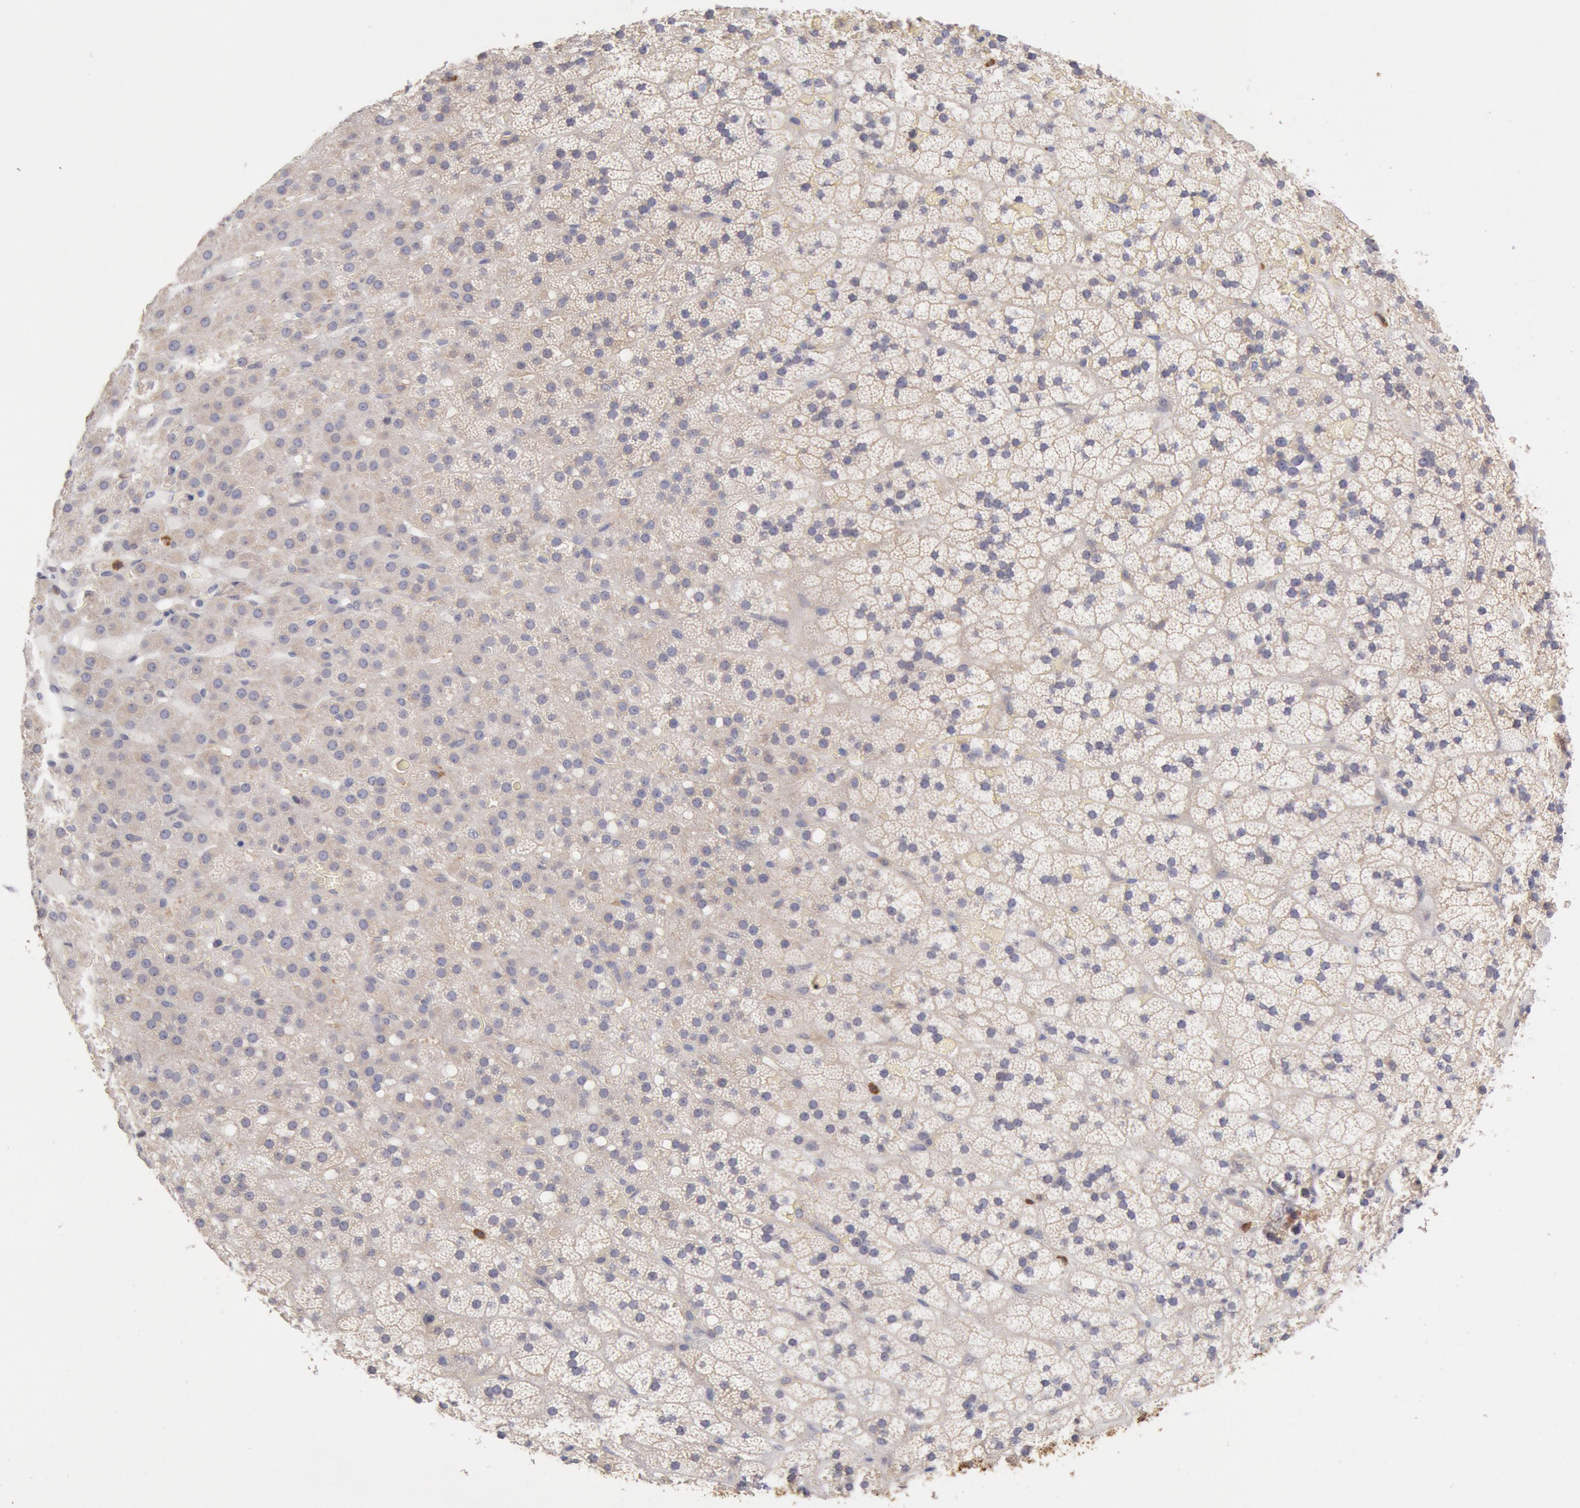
{"staining": {"intensity": "moderate", "quantity": "25%-75%", "location": "cytoplasmic/membranous"}, "tissue": "adrenal gland", "cell_type": "Glandular cells", "image_type": "normal", "snomed": [{"axis": "morphology", "description": "Normal tissue, NOS"}, {"axis": "topography", "description": "Adrenal gland"}], "caption": "The histopathology image reveals a brown stain indicating the presence of a protein in the cytoplasmic/membranous of glandular cells in adrenal gland. (Stains: DAB (3,3'-diaminobenzidine) in brown, nuclei in blue, Microscopy: brightfield microscopy at high magnification).", "gene": "TMED8", "patient": {"sex": "male", "age": 35}}